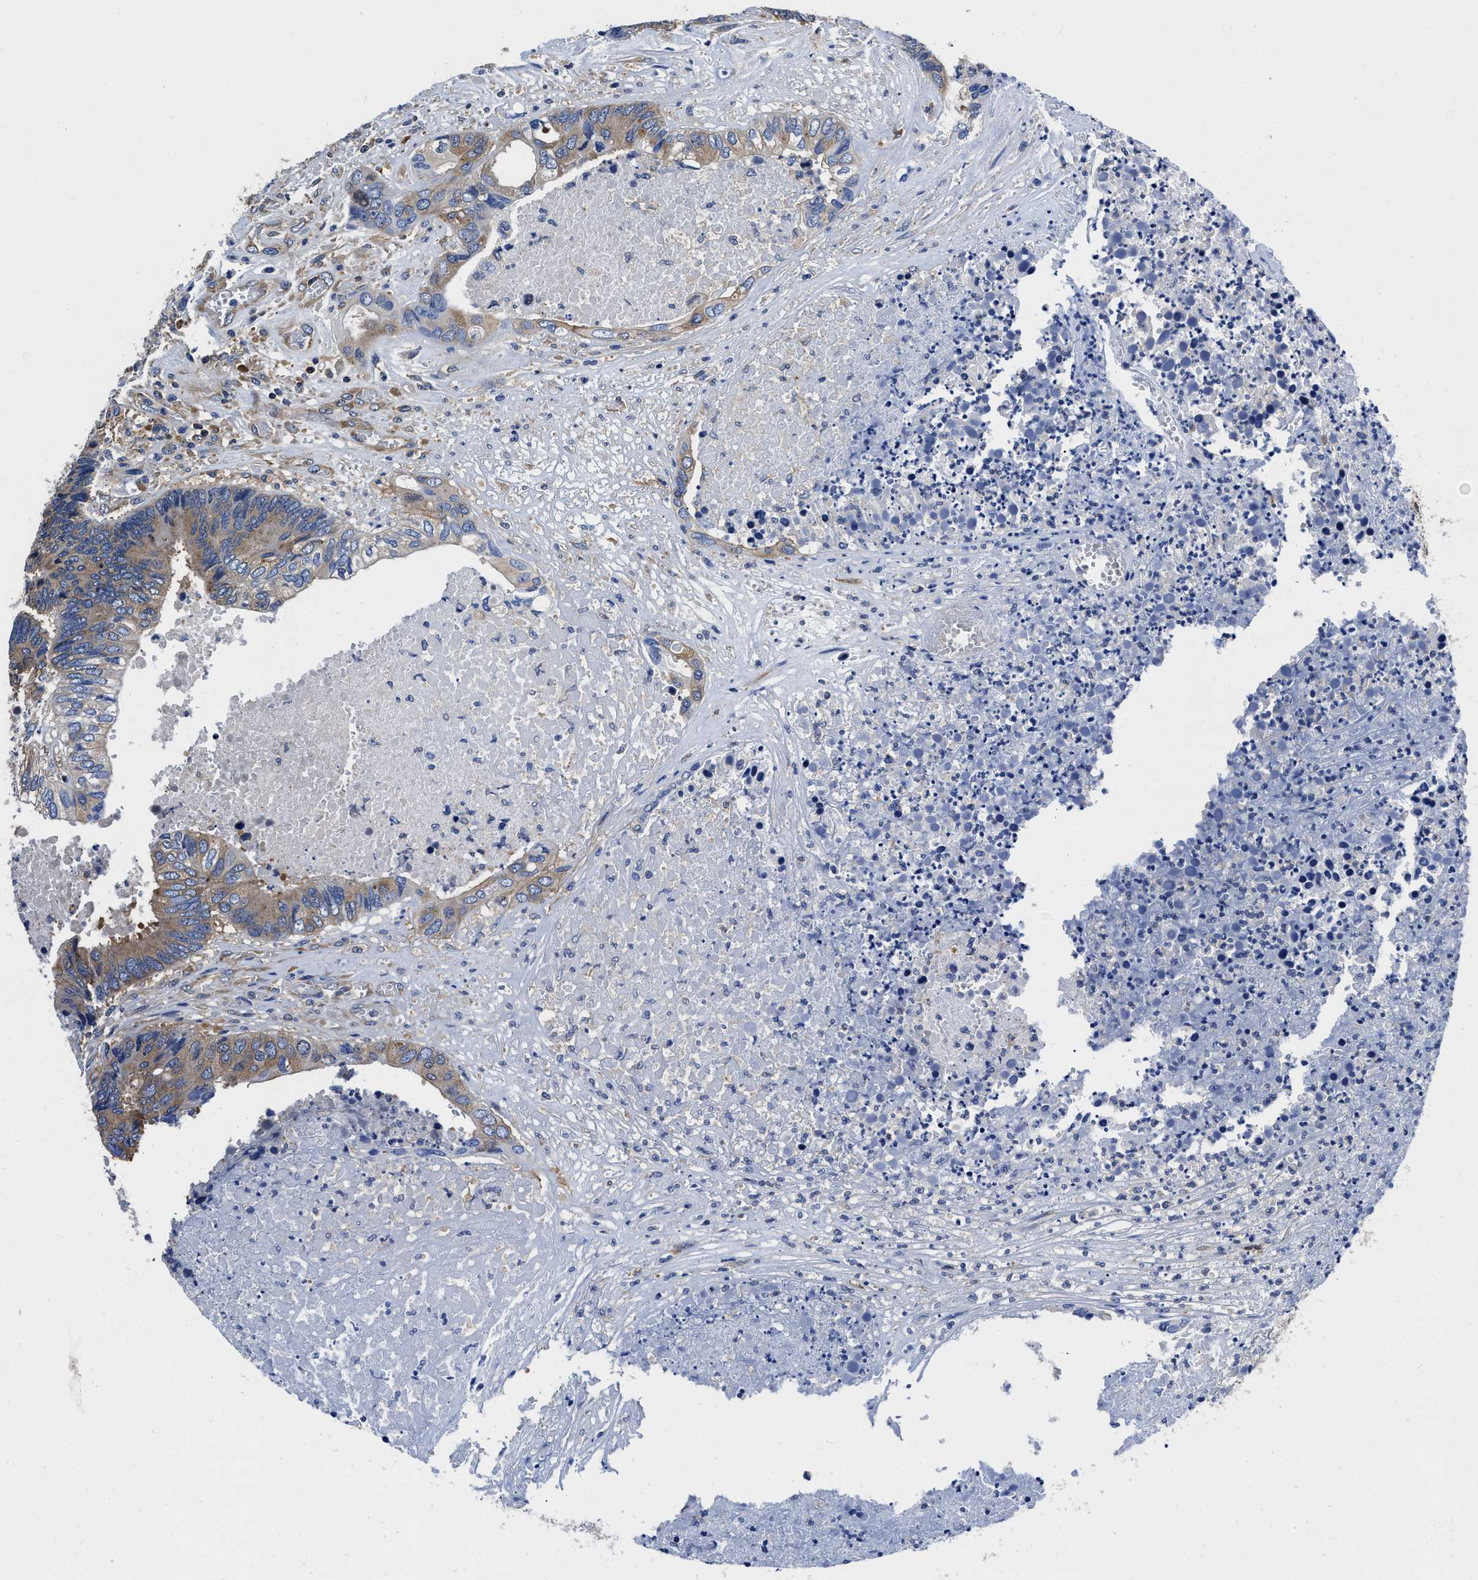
{"staining": {"intensity": "moderate", "quantity": "25%-75%", "location": "cytoplasmic/membranous"}, "tissue": "colorectal cancer", "cell_type": "Tumor cells", "image_type": "cancer", "snomed": [{"axis": "morphology", "description": "Adenocarcinoma, NOS"}, {"axis": "topography", "description": "Rectum"}], "caption": "Immunohistochemistry (IHC) of colorectal cancer (adenocarcinoma) reveals medium levels of moderate cytoplasmic/membranous staining in about 25%-75% of tumor cells.", "gene": "YARS1", "patient": {"sex": "male", "age": 55}}